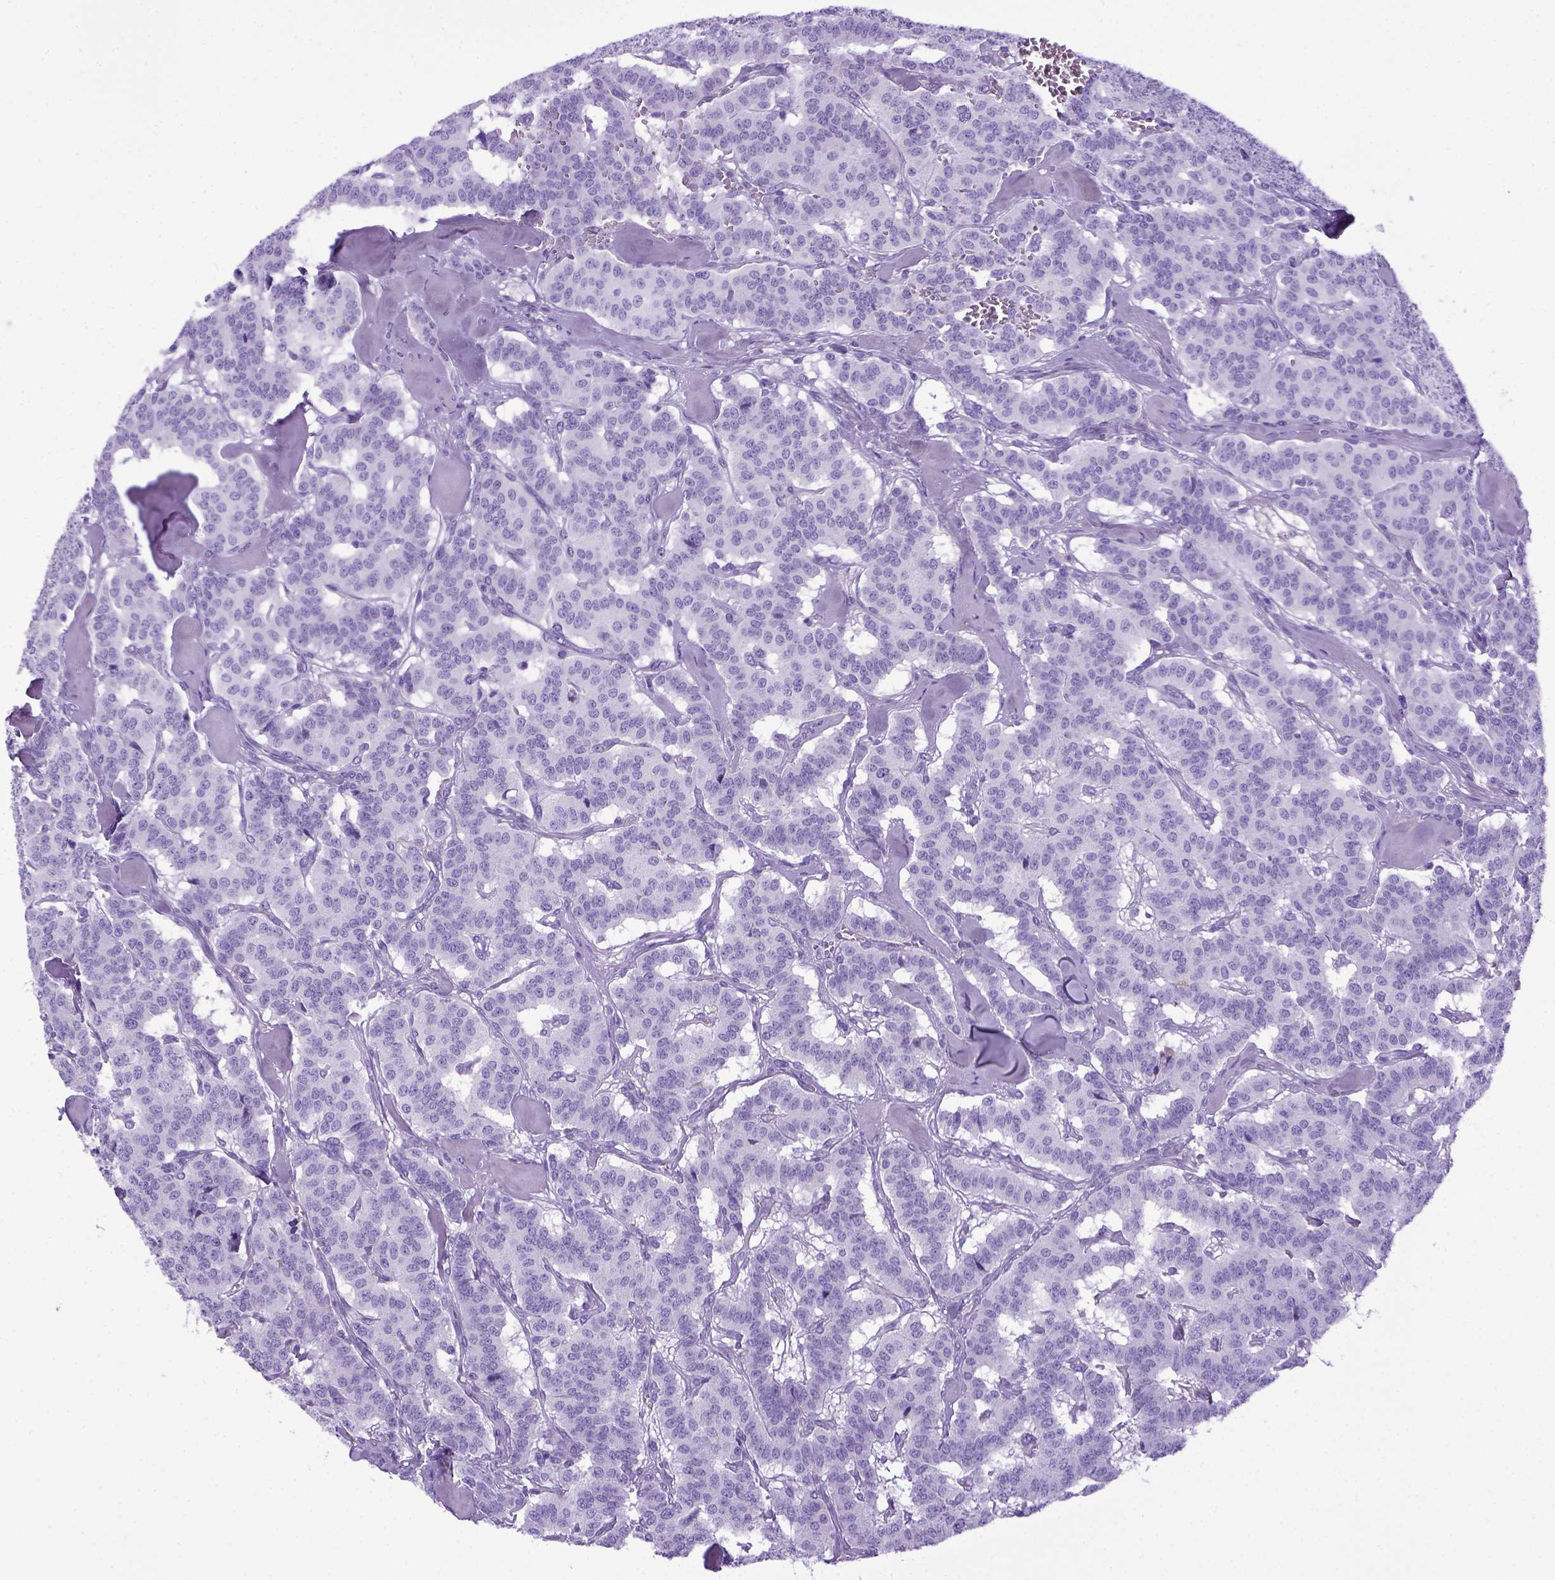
{"staining": {"intensity": "negative", "quantity": "none", "location": "none"}, "tissue": "carcinoid", "cell_type": "Tumor cells", "image_type": "cancer", "snomed": [{"axis": "morphology", "description": "Normal tissue, NOS"}, {"axis": "morphology", "description": "Carcinoid, malignant, NOS"}, {"axis": "topography", "description": "Lung"}], "caption": "Immunohistochemistry (IHC) of carcinoid (malignant) exhibits no expression in tumor cells.", "gene": "ITIH4", "patient": {"sex": "female", "age": 46}}